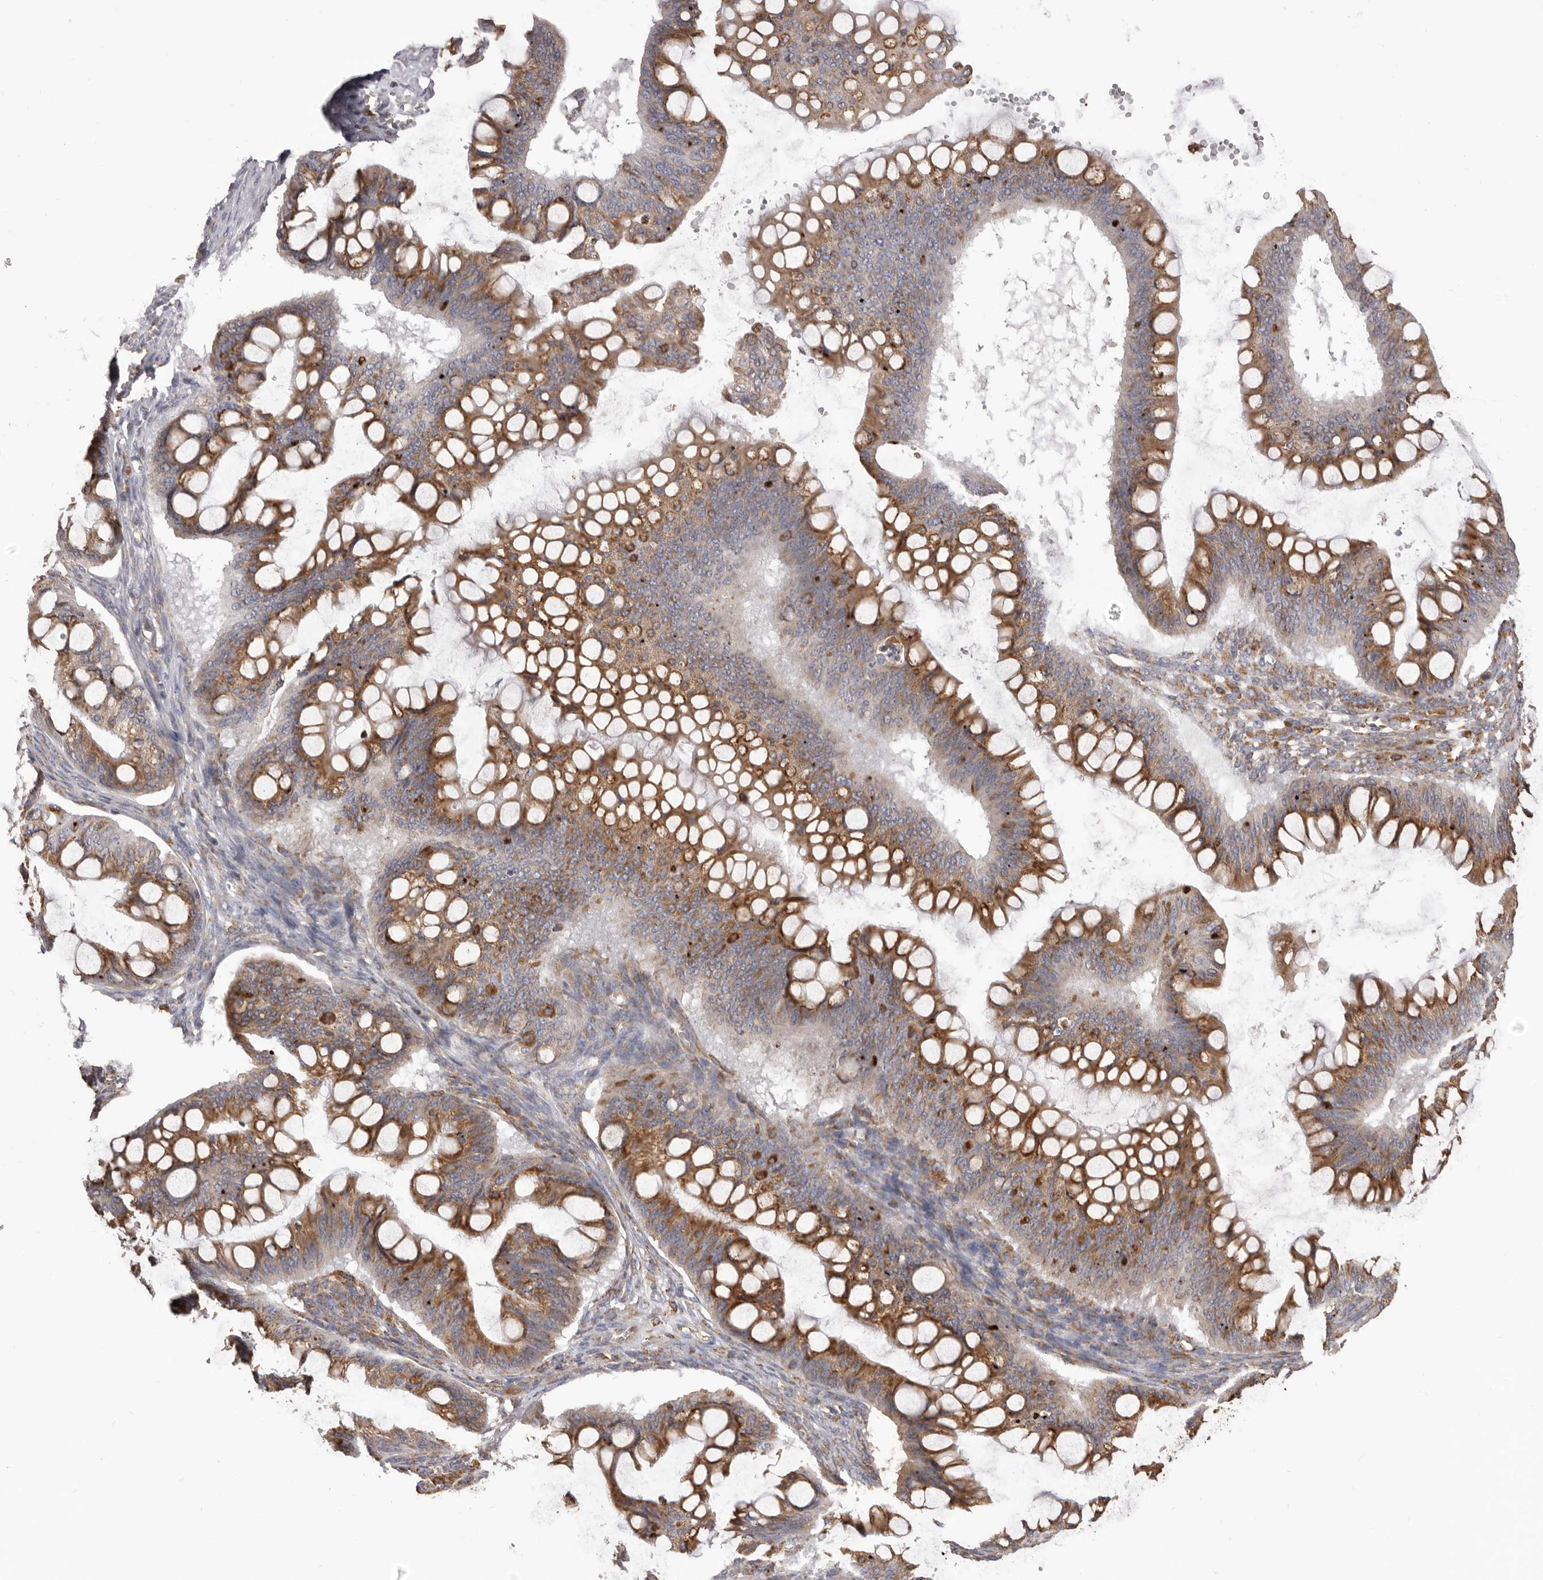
{"staining": {"intensity": "moderate", "quantity": ">75%", "location": "cytoplasmic/membranous"}, "tissue": "ovarian cancer", "cell_type": "Tumor cells", "image_type": "cancer", "snomed": [{"axis": "morphology", "description": "Cystadenocarcinoma, mucinous, NOS"}, {"axis": "topography", "description": "Ovary"}], "caption": "Ovarian mucinous cystadenocarcinoma stained with a protein marker demonstrates moderate staining in tumor cells.", "gene": "QRSL1", "patient": {"sex": "female", "age": 73}}